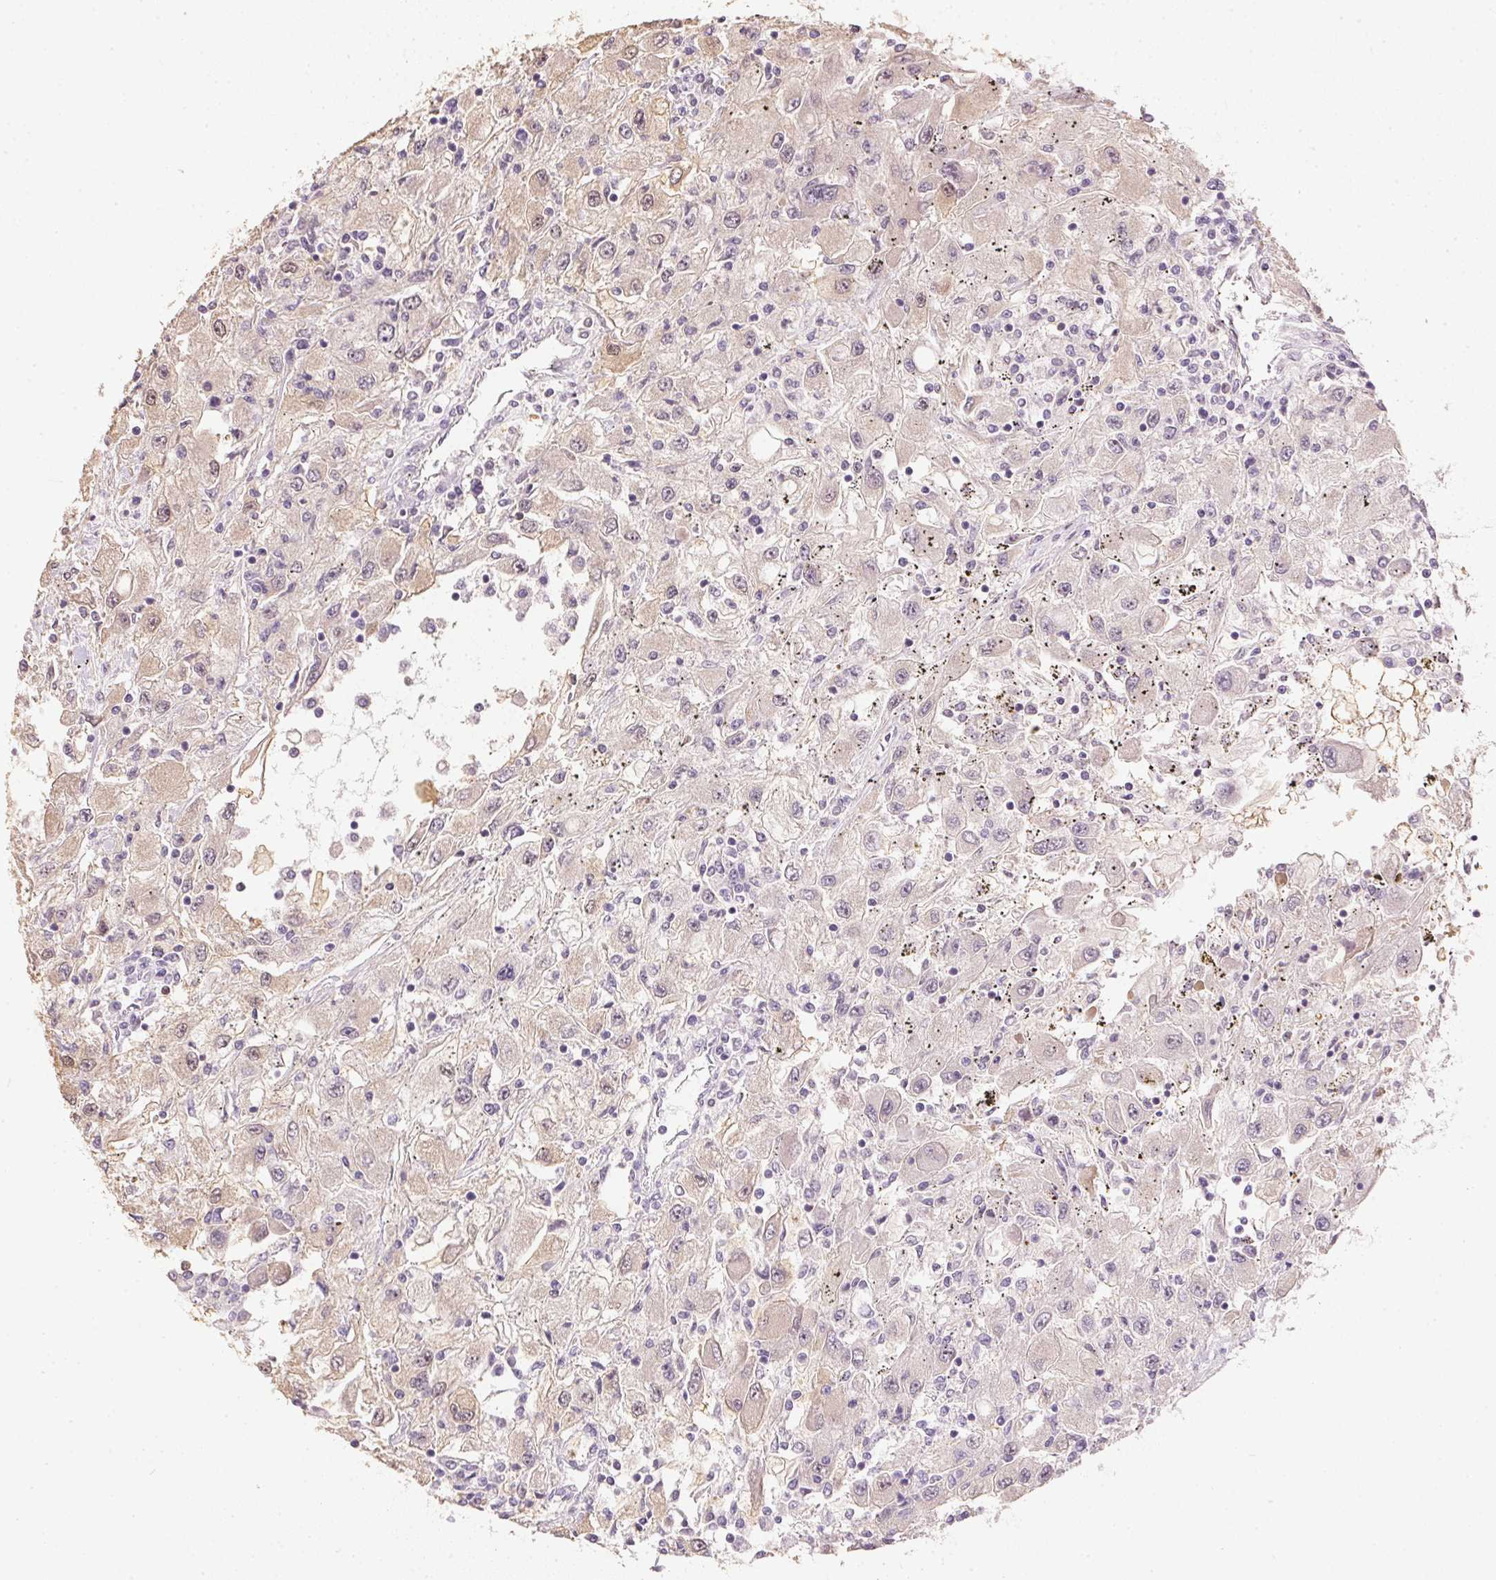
{"staining": {"intensity": "weak", "quantity": "<25%", "location": "cytoplasmic/membranous"}, "tissue": "renal cancer", "cell_type": "Tumor cells", "image_type": "cancer", "snomed": [{"axis": "morphology", "description": "Adenocarcinoma, NOS"}, {"axis": "topography", "description": "Kidney"}], "caption": "Photomicrograph shows no protein staining in tumor cells of renal cancer (adenocarcinoma) tissue.", "gene": "S100A3", "patient": {"sex": "female", "age": 67}}